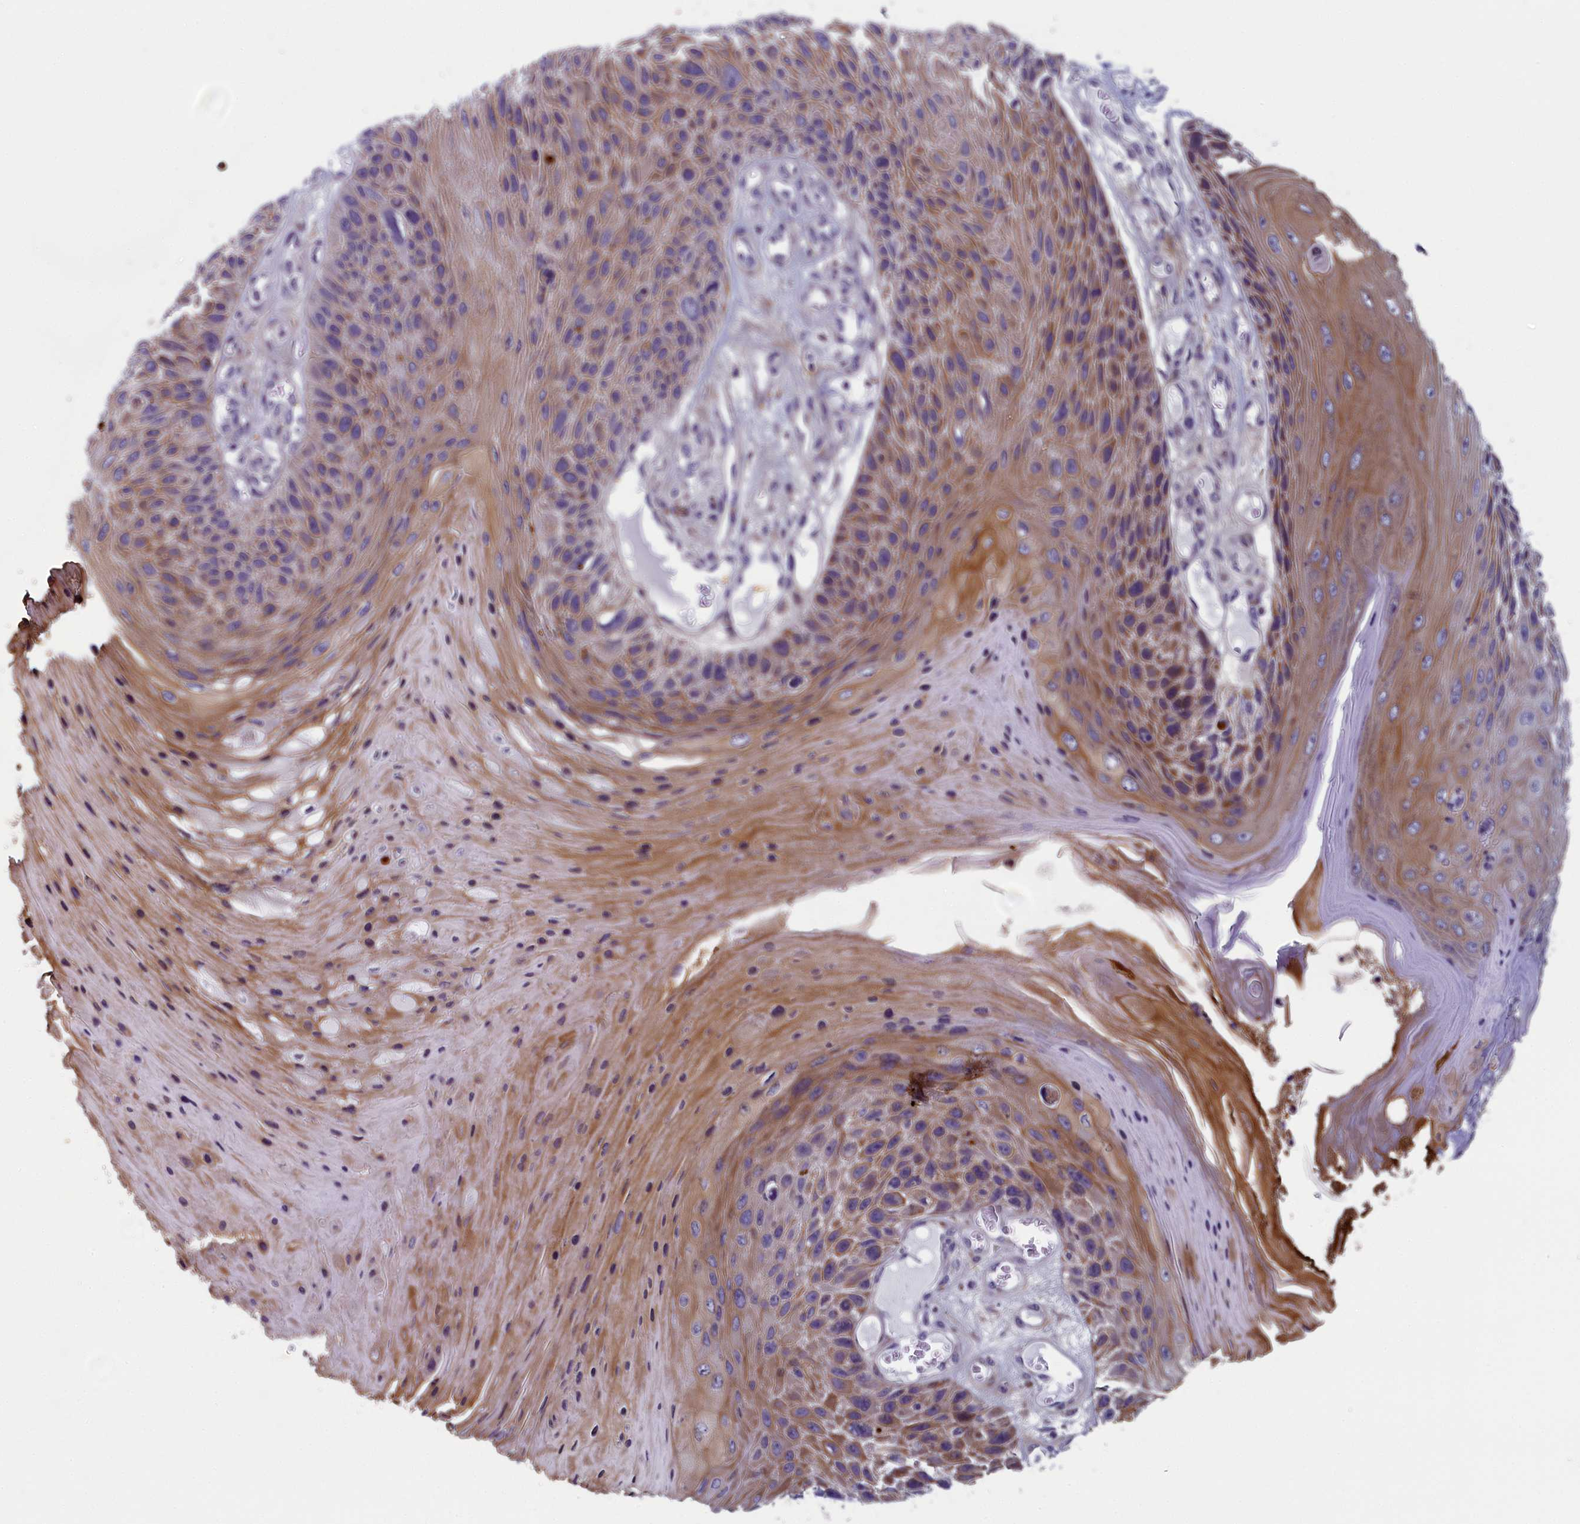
{"staining": {"intensity": "moderate", "quantity": ">75%", "location": "cytoplasmic/membranous"}, "tissue": "skin cancer", "cell_type": "Tumor cells", "image_type": "cancer", "snomed": [{"axis": "morphology", "description": "Squamous cell carcinoma, NOS"}, {"axis": "topography", "description": "Skin"}], "caption": "Squamous cell carcinoma (skin) stained with a protein marker exhibits moderate staining in tumor cells.", "gene": "ANKRD39", "patient": {"sex": "female", "age": 88}}